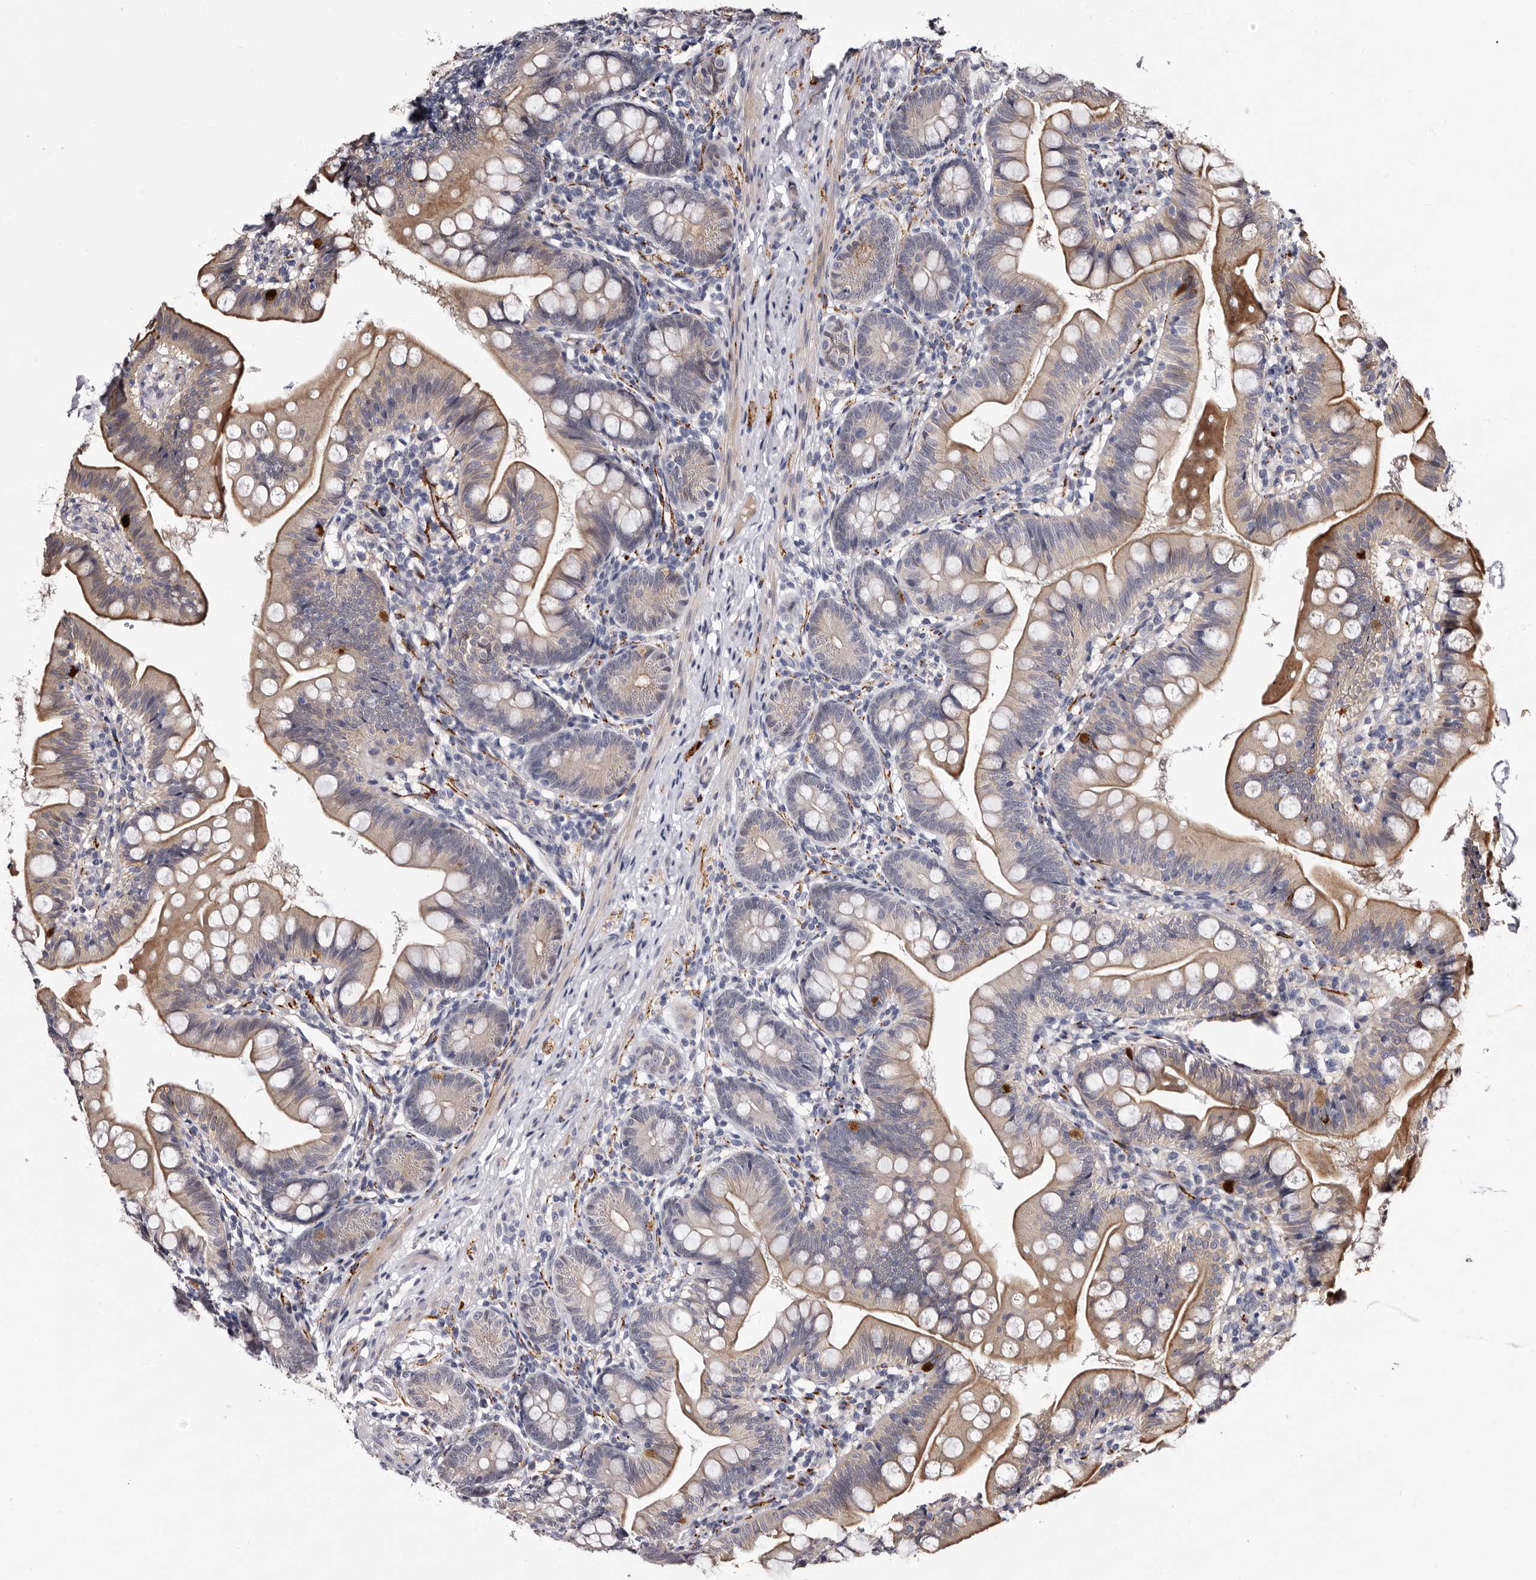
{"staining": {"intensity": "moderate", "quantity": "<25%", "location": "cytoplasmic/membranous"}, "tissue": "small intestine", "cell_type": "Glandular cells", "image_type": "normal", "snomed": [{"axis": "morphology", "description": "Normal tissue, NOS"}, {"axis": "topography", "description": "Small intestine"}], "caption": "Protein expression analysis of normal human small intestine reveals moderate cytoplasmic/membranous staining in about <25% of glandular cells.", "gene": "LANCL2", "patient": {"sex": "male", "age": 7}}